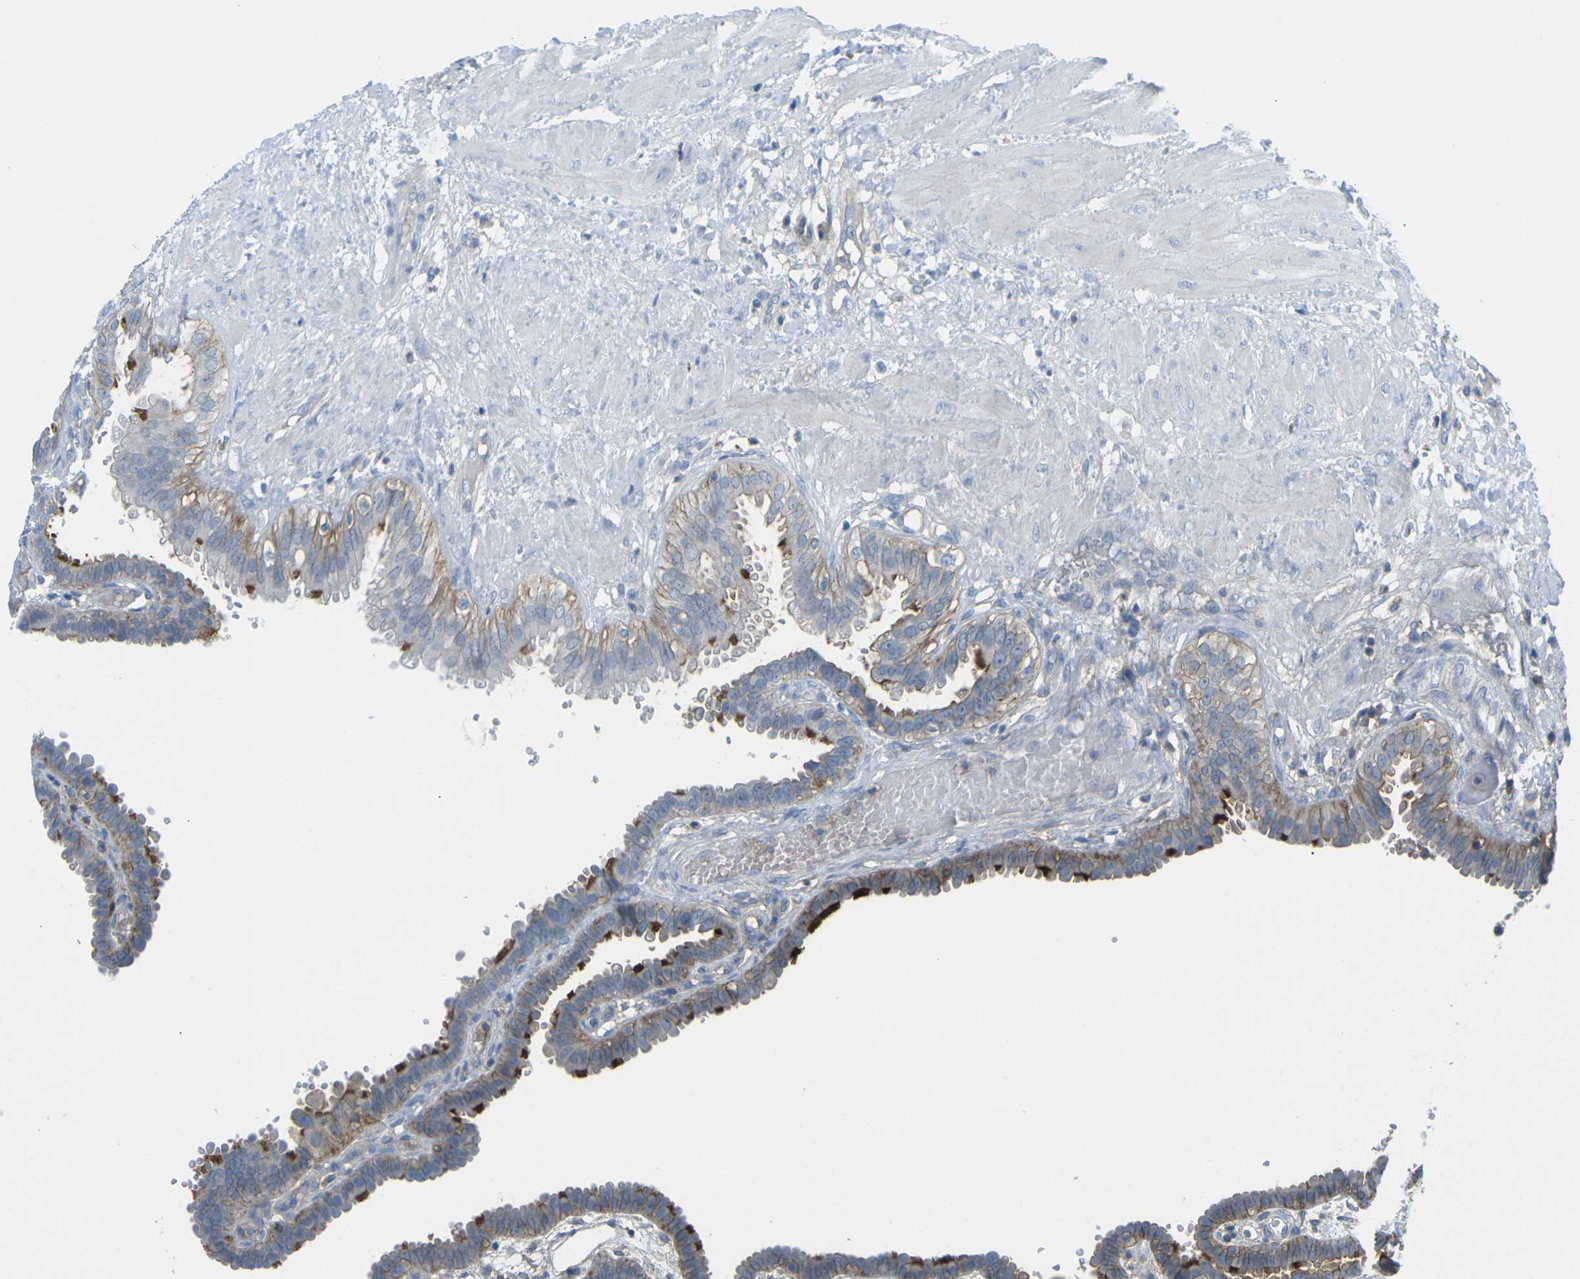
{"staining": {"intensity": "strong", "quantity": "25%-75%", "location": "cytoplasmic/membranous"}, "tissue": "fallopian tube", "cell_type": "Glandular cells", "image_type": "normal", "snomed": [{"axis": "morphology", "description": "Normal tissue, NOS"}, {"axis": "topography", "description": "Fallopian tube"}, {"axis": "topography", "description": "Placenta"}], "caption": "DAB immunohistochemical staining of normal human fallopian tube demonstrates strong cytoplasmic/membranous protein staining in approximately 25%-75% of glandular cells.", "gene": "CD47", "patient": {"sex": "female", "age": 34}}